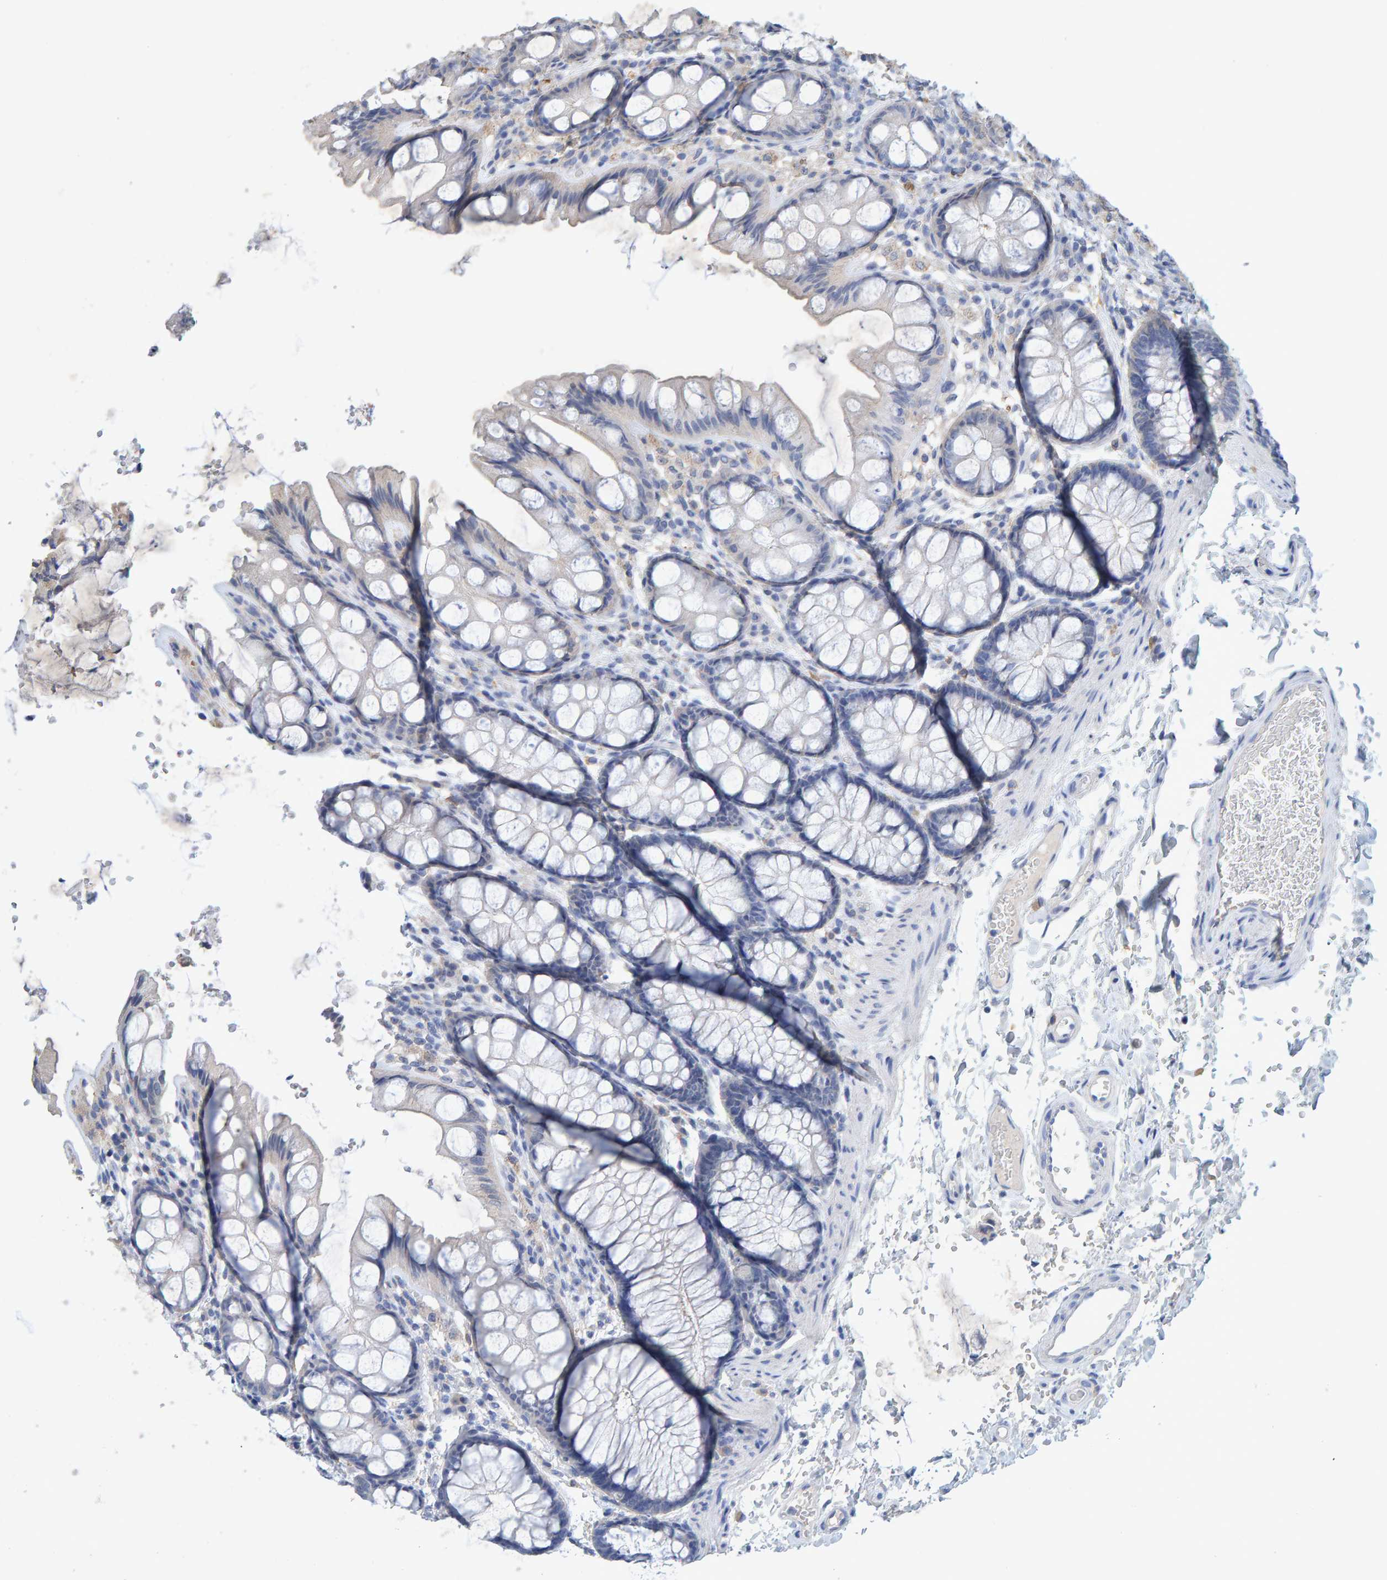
{"staining": {"intensity": "negative", "quantity": "none", "location": "none"}, "tissue": "colon", "cell_type": "Endothelial cells", "image_type": "normal", "snomed": [{"axis": "morphology", "description": "Normal tissue, NOS"}, {"axis": "topography", "description": "Colon"}], "caption": "A high-resolution image shows immunohistochemistry (IHC) staining of unremarkable colon, which exhibits no significant positivity in endothelial cells.", "gene": "CTH", "patient": {"sex": "male", "age": 47}}